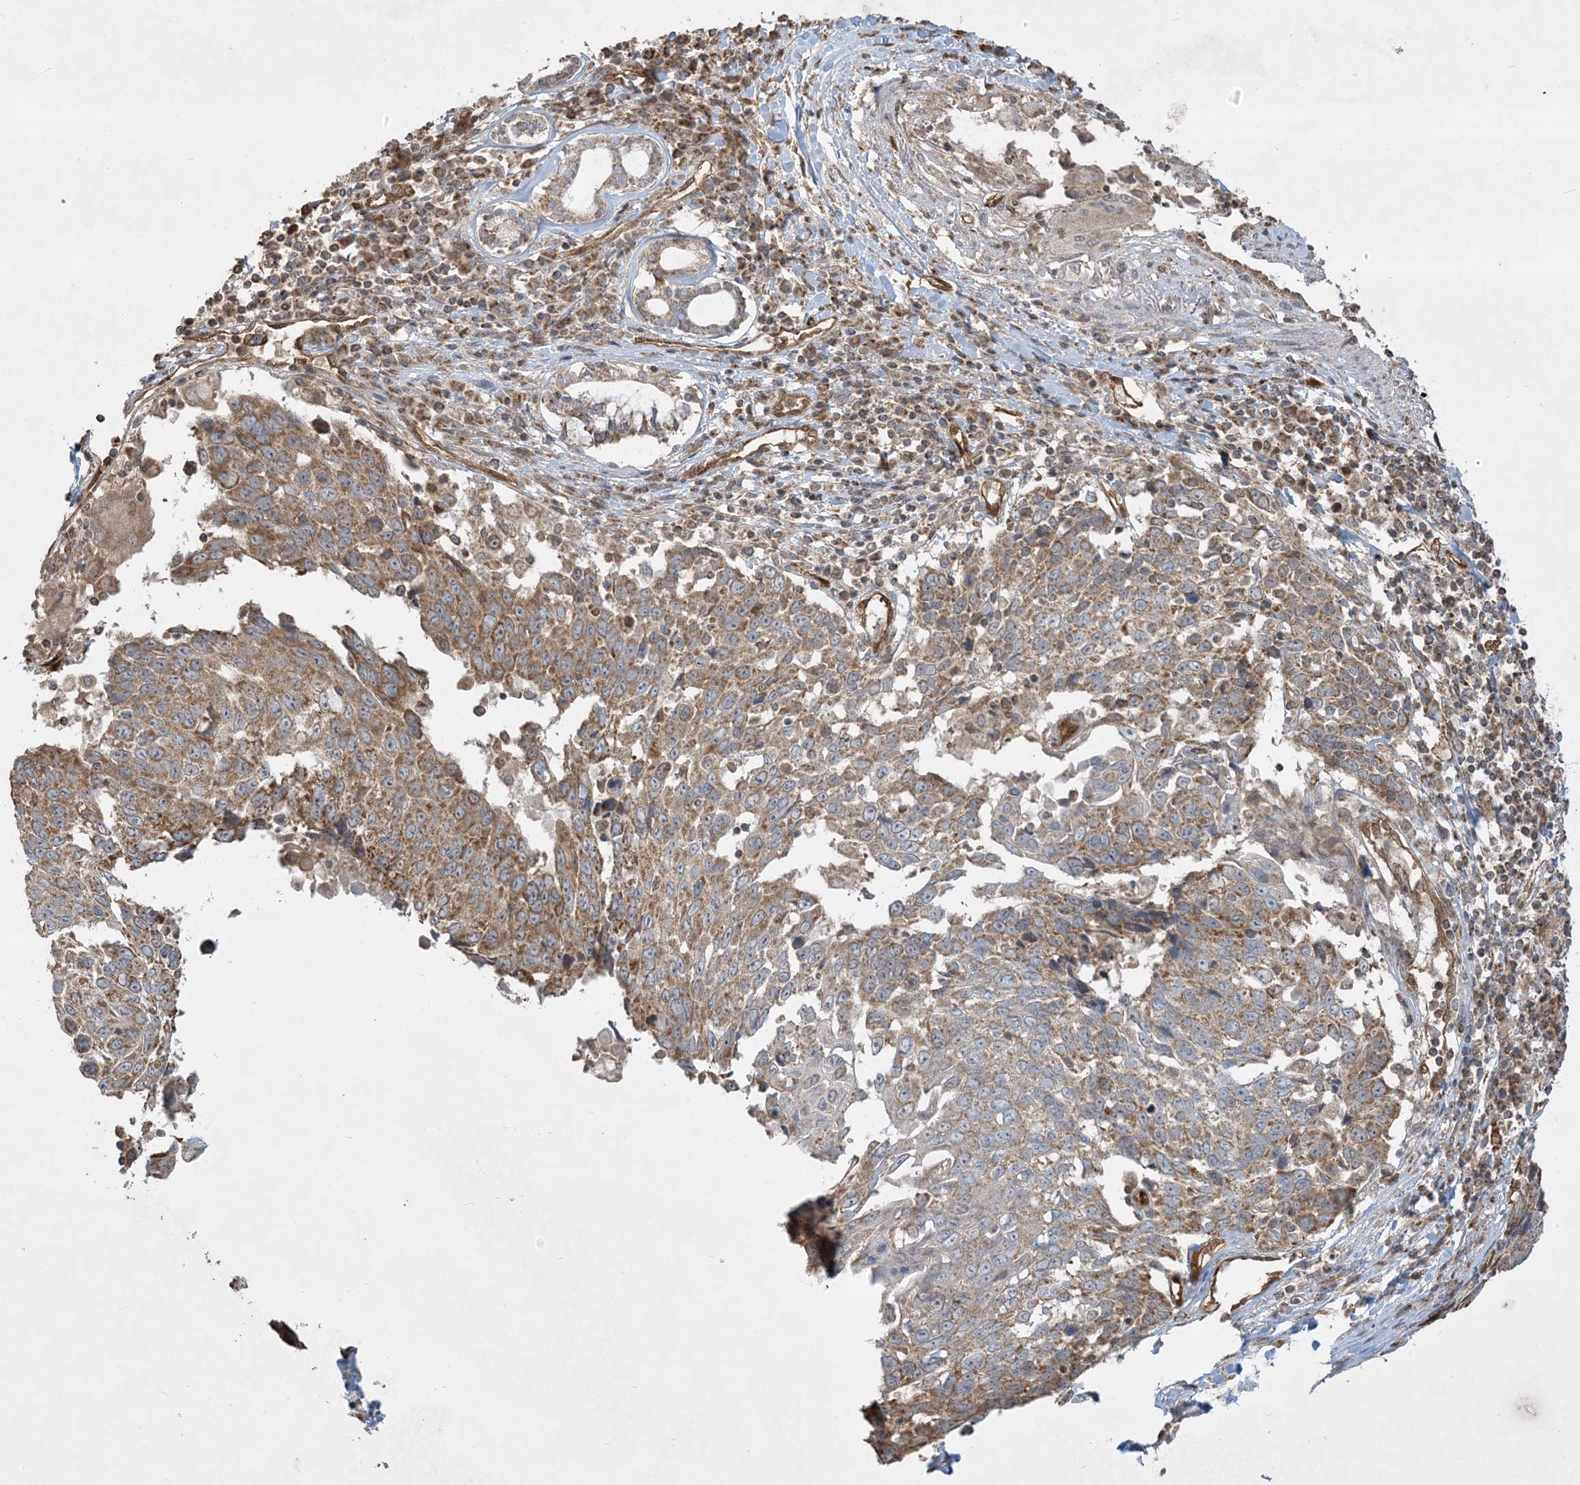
{"staining": {"intensity": "moderate", "quantity": ">75%", "location": "cytoplasmic/membranous"}, "tissue": "lung cancer", "cell_type": "Tumor cells", "image_type": "cancer", "snomed": [{"axis": "morphology", "description": "Squamous cell carcinoma, NOS"}, {"axis": "topography", "description": "Lung"}], "caption": "Immunohistochemical staining of human lung squamous cell carcinoma demonstrates medium levels of moderate cytoplasmic/membranous positivity in about >75% of tumor cells.", "gene": "PPM1F", "patient": {"sex": "male", "age": 66}}